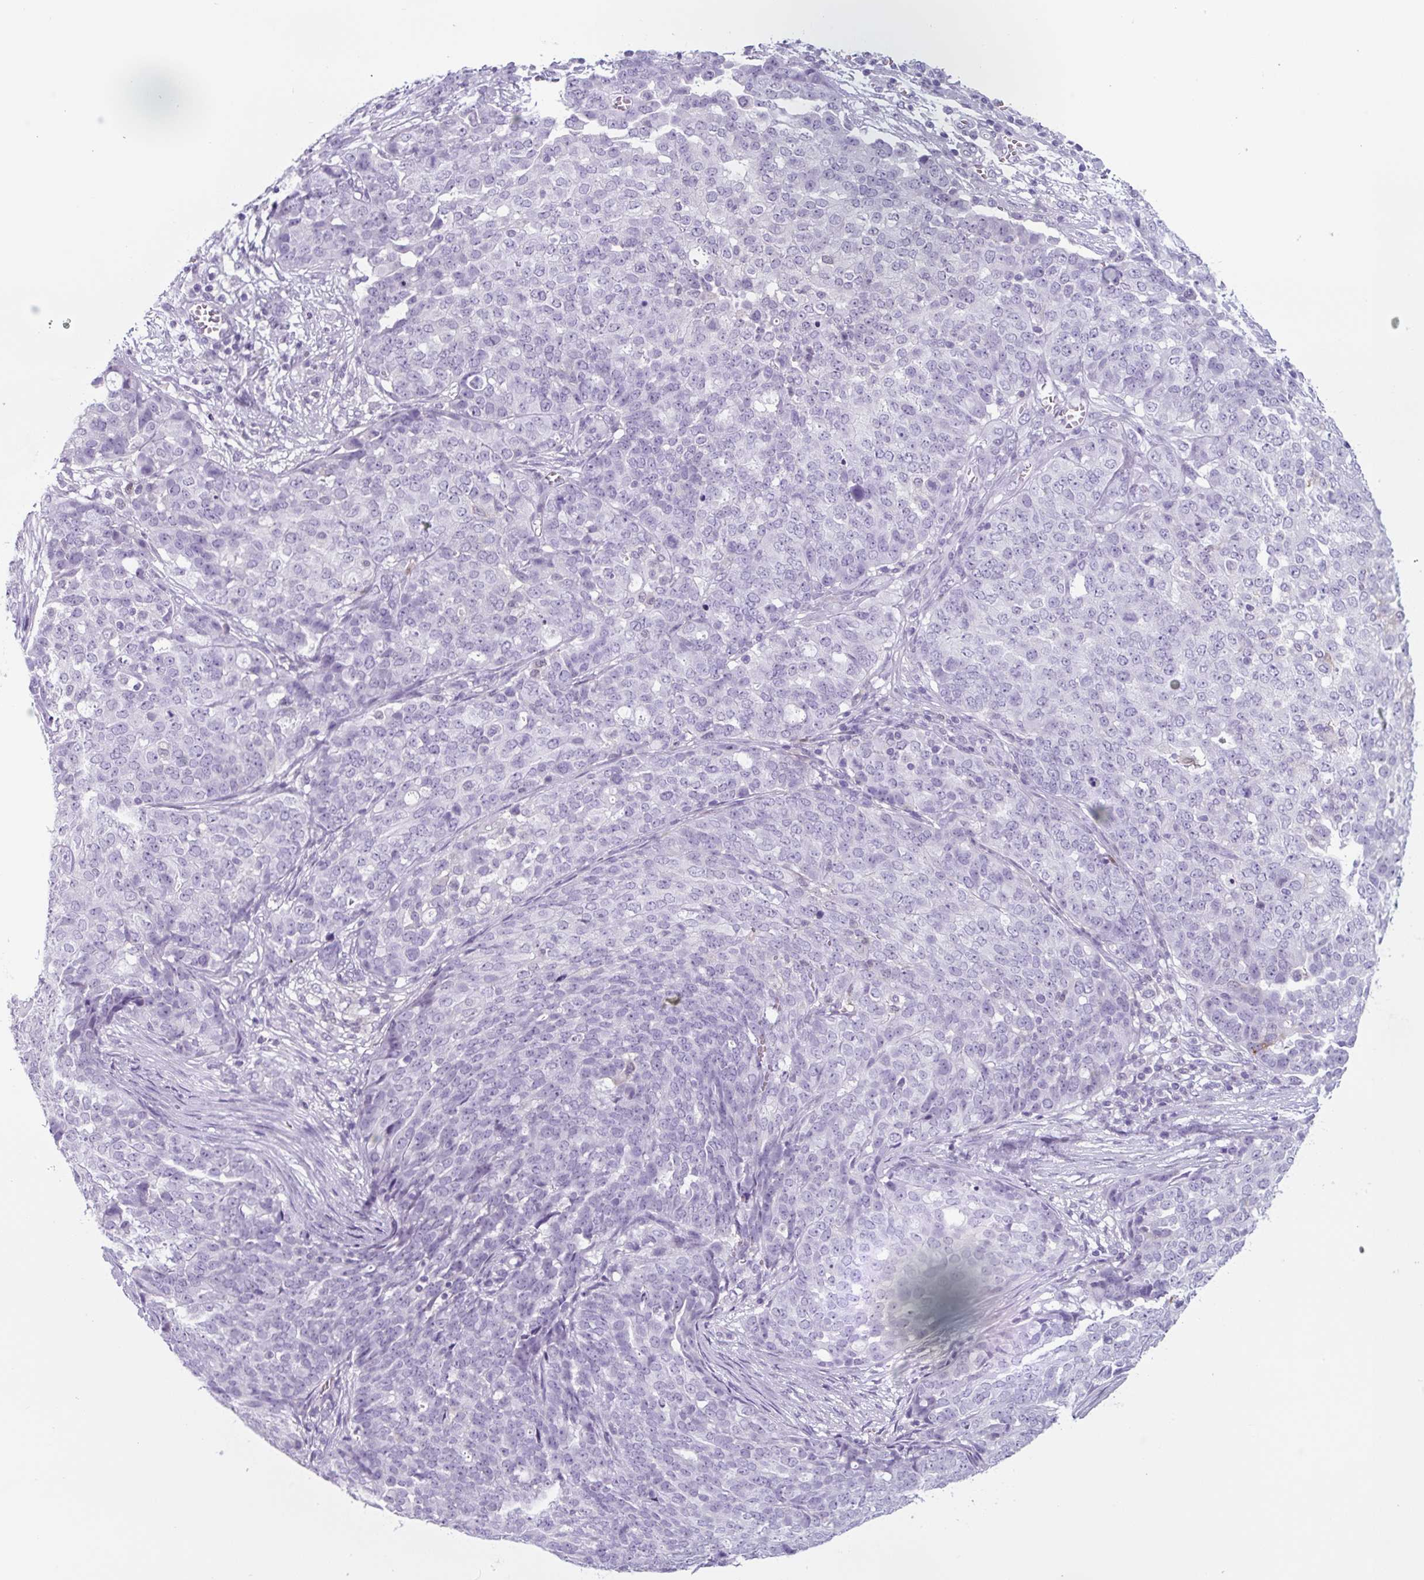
{"staining": {"intensity": "negative", "quantity": "none", "location": "none"}, "tissue": "ovarian cancer", "cell_type": "Tumor cells", "image_type": "cancer", "snomed": [{"axis": "morphology", "description": "Cystadenocarcinoma, serous, NOS"}, {"axis": "topography", "description": "Soft tissue"}, {"axis": "topography", "description": "Ovary"}], "caption": "DAB immunohistochemical staining of human serous cystadenocarcinoma (ovarian) shows no significant positivity in tumor cells.", "gene": "TNFRSF8", "patient": {"sex": "female", "age": 57}}